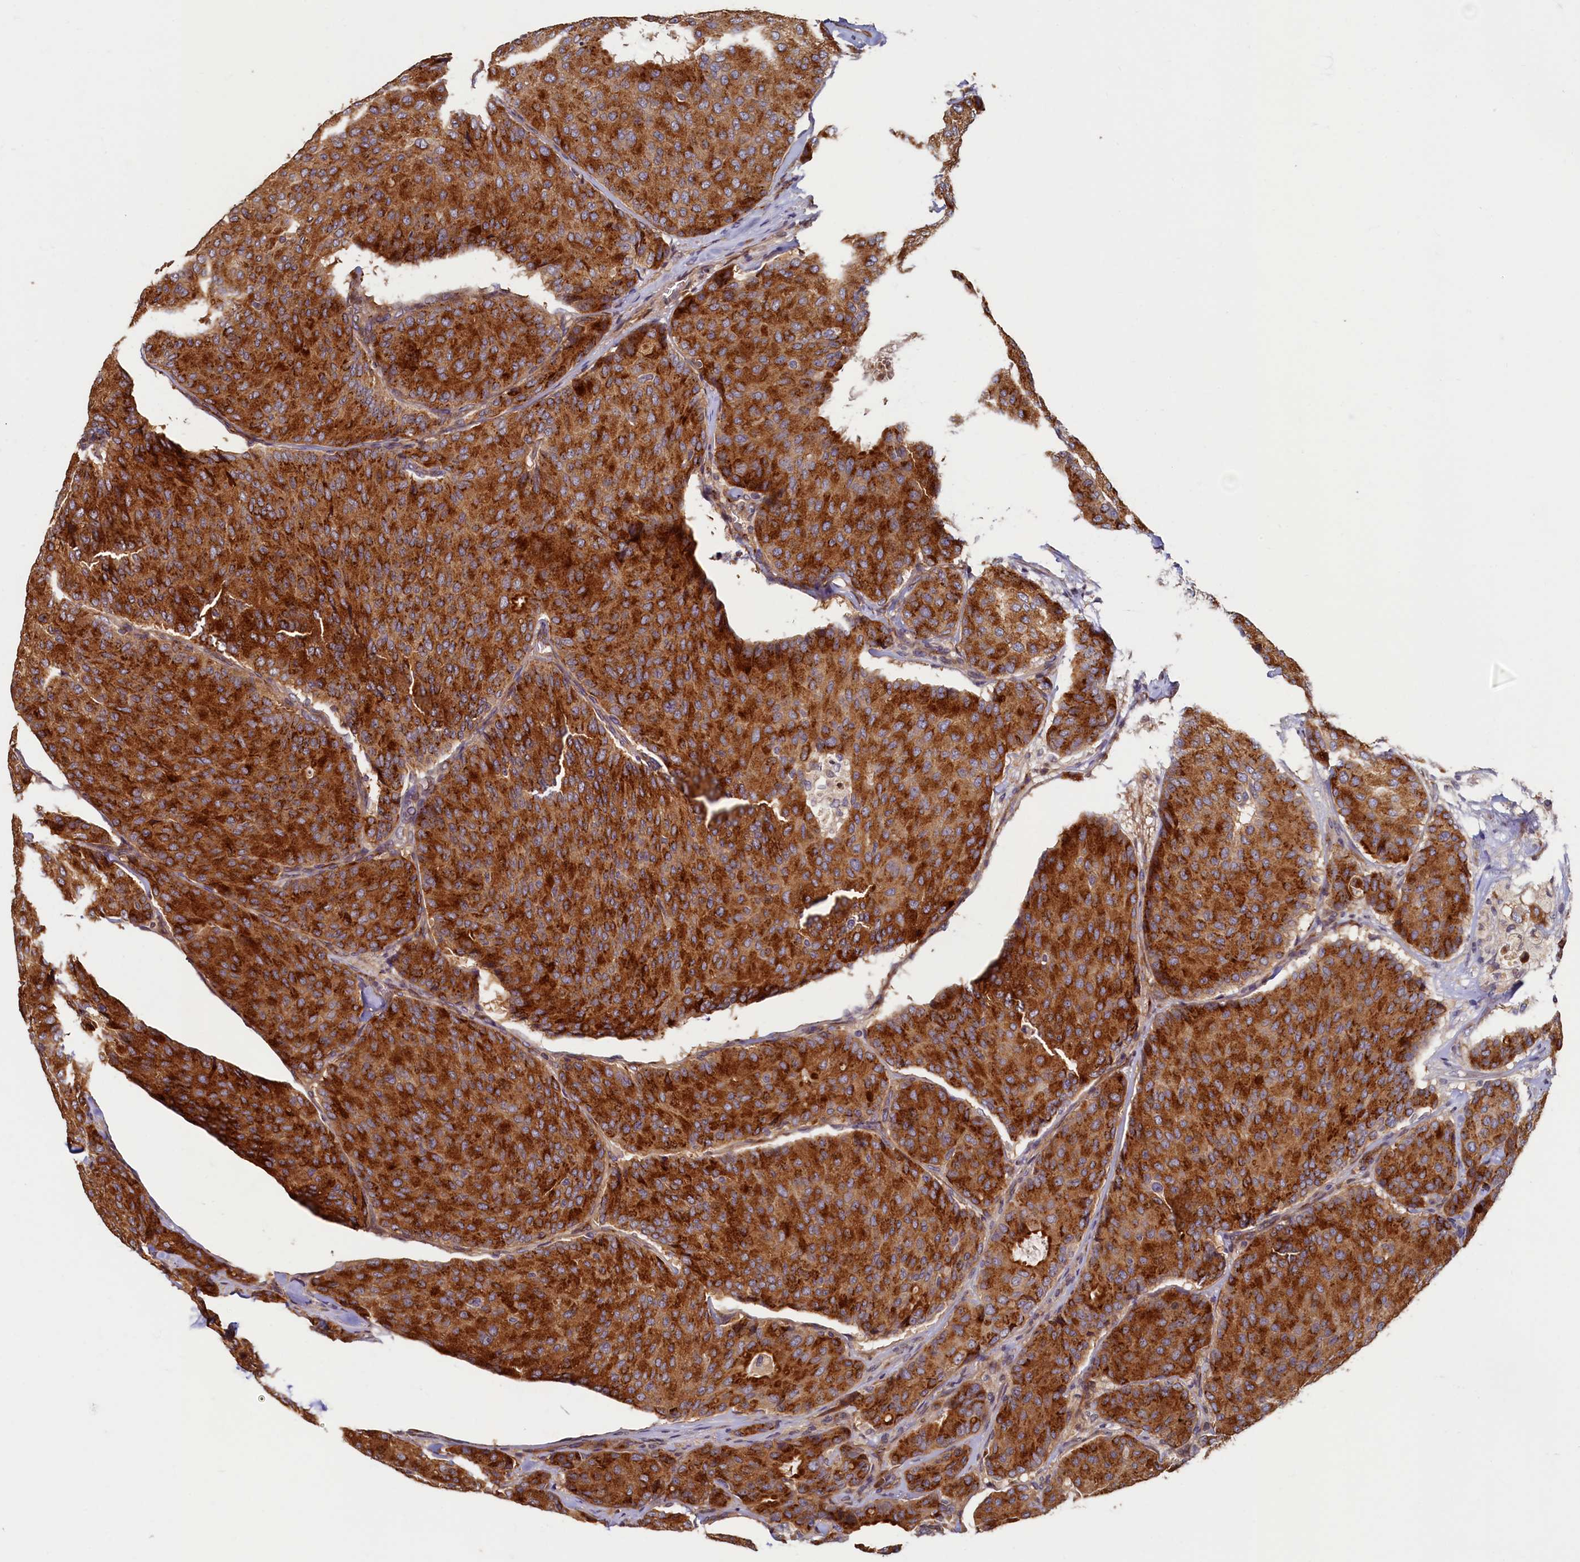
{"staining": {"intensity": "strong", "quantity": ">75%", "location": "cytoplasmic/membranous"}, "tissue": "breast cancer", "cell_type": "Tumor cells", "image_type": "cancer", "snomed": [{"axis": "morphology", "description": "Duct carcinoma"}, {"axis": "topography", "description": "Breast"}], "caption": "This is an image of immunohistochemistry (IHC) staining of breast invasive ductal carcinoma, which shows strong positivity in the cytoplasmic/membranous of tumor cells.", "gene": "TMEM181", "patient": {"sex": "female", "age": 75}}